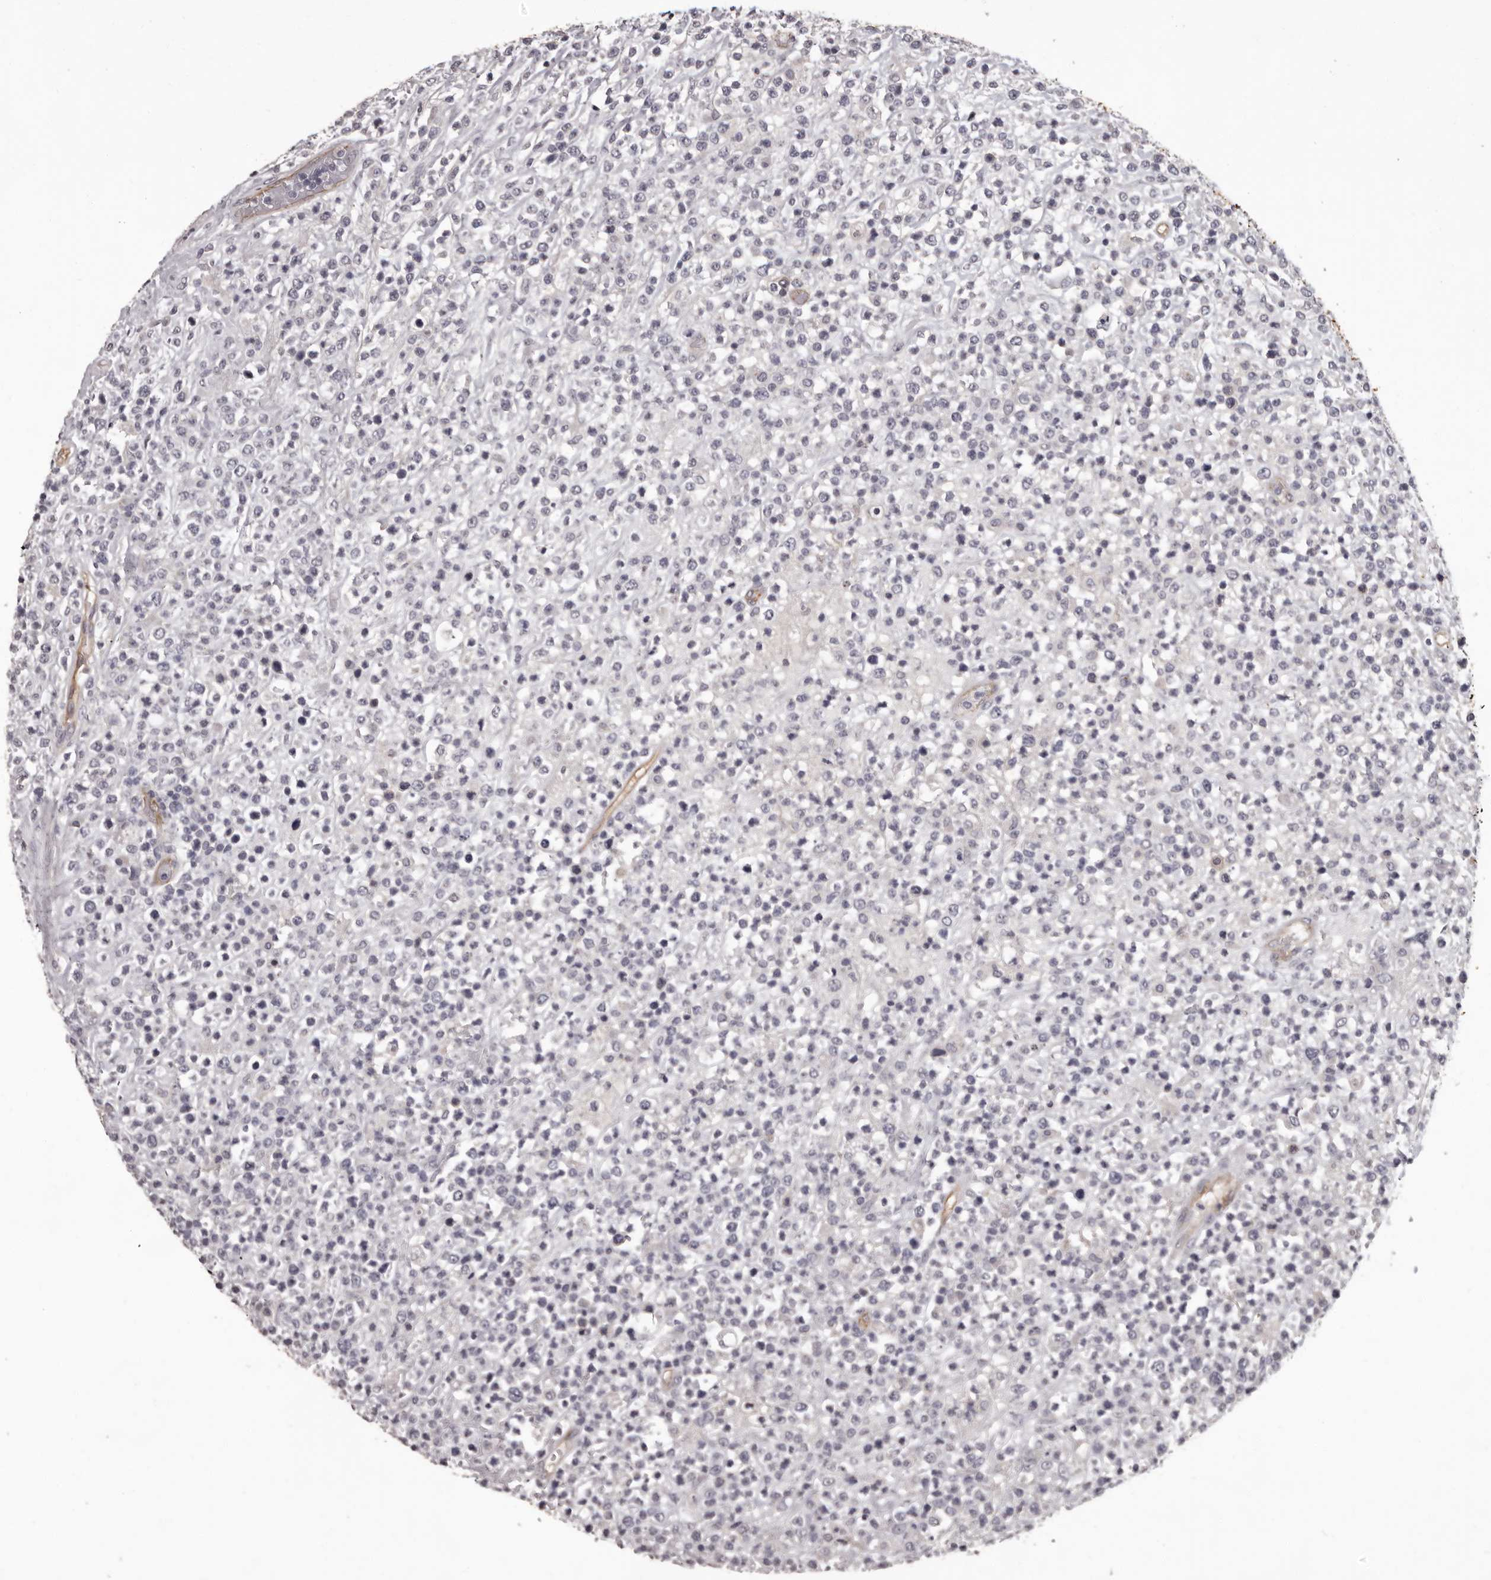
{"staining": {"intensity": "negative", "quantity": "none", "location": "none"}, "tissue": "lymphoma", "cell_type": "Tumor cells", "image_type": "cancer", "snomed": [{"axis": "morphology", "description": "Malignant lymphoma, non-Hodgkin's type, High grade"}, {"axis": "topography", "description": "Colon"}], "caption": "IHC image of neoplastic tissue: lymphoma stained with DAB shows no significant protein staining in tumor cells. (Stains: DAB immunohistochemistry with hematoxylin counter stain, Microscopy: brightfield microscopy at high magnification).", "gene": "GPR78", "patient": {"sex": "female", "age": 53}}